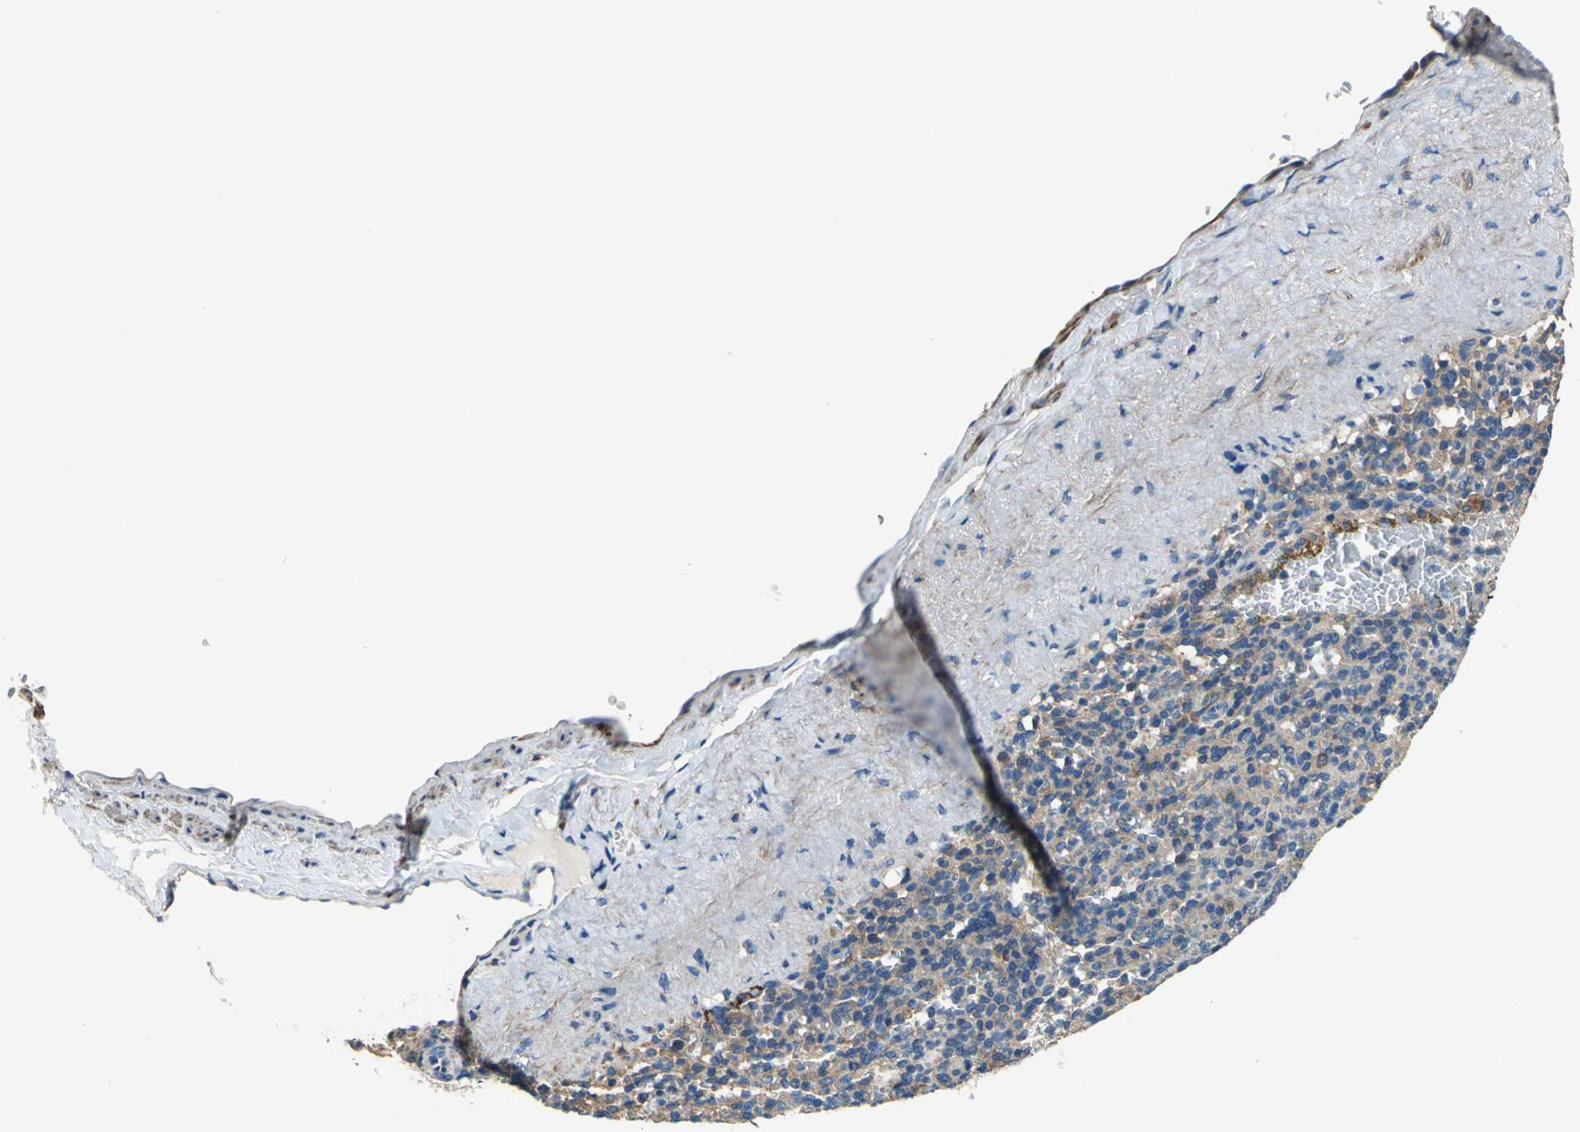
{"staining": {"intensity": "weak", "quantity": ">75%", "location": "cytoplasmic/membranous"}, "tissue": "spleen", "cell_type": "Cells in red pulp", "image_type": "normal", "snomed": [{"axis": "morphology", "description": "Normal tissue, NOS"}, {"axis": "topography", "description": "Spleen"}], "caption": "DAB immunohistochemical staining of benign human spleen exhibits weak cytoplasmic/membranous protein staining in approximately >75% of cells in red pulp. The staining was performed using DAB (3,3'-diaminobenzidine) to visualize the protein expression in brown, while the nuclei were stained in blue with hematoxylin (Magnification: 20x).", "gene": "DDX3X", "patient": {"sex": "female", "age": 74}}